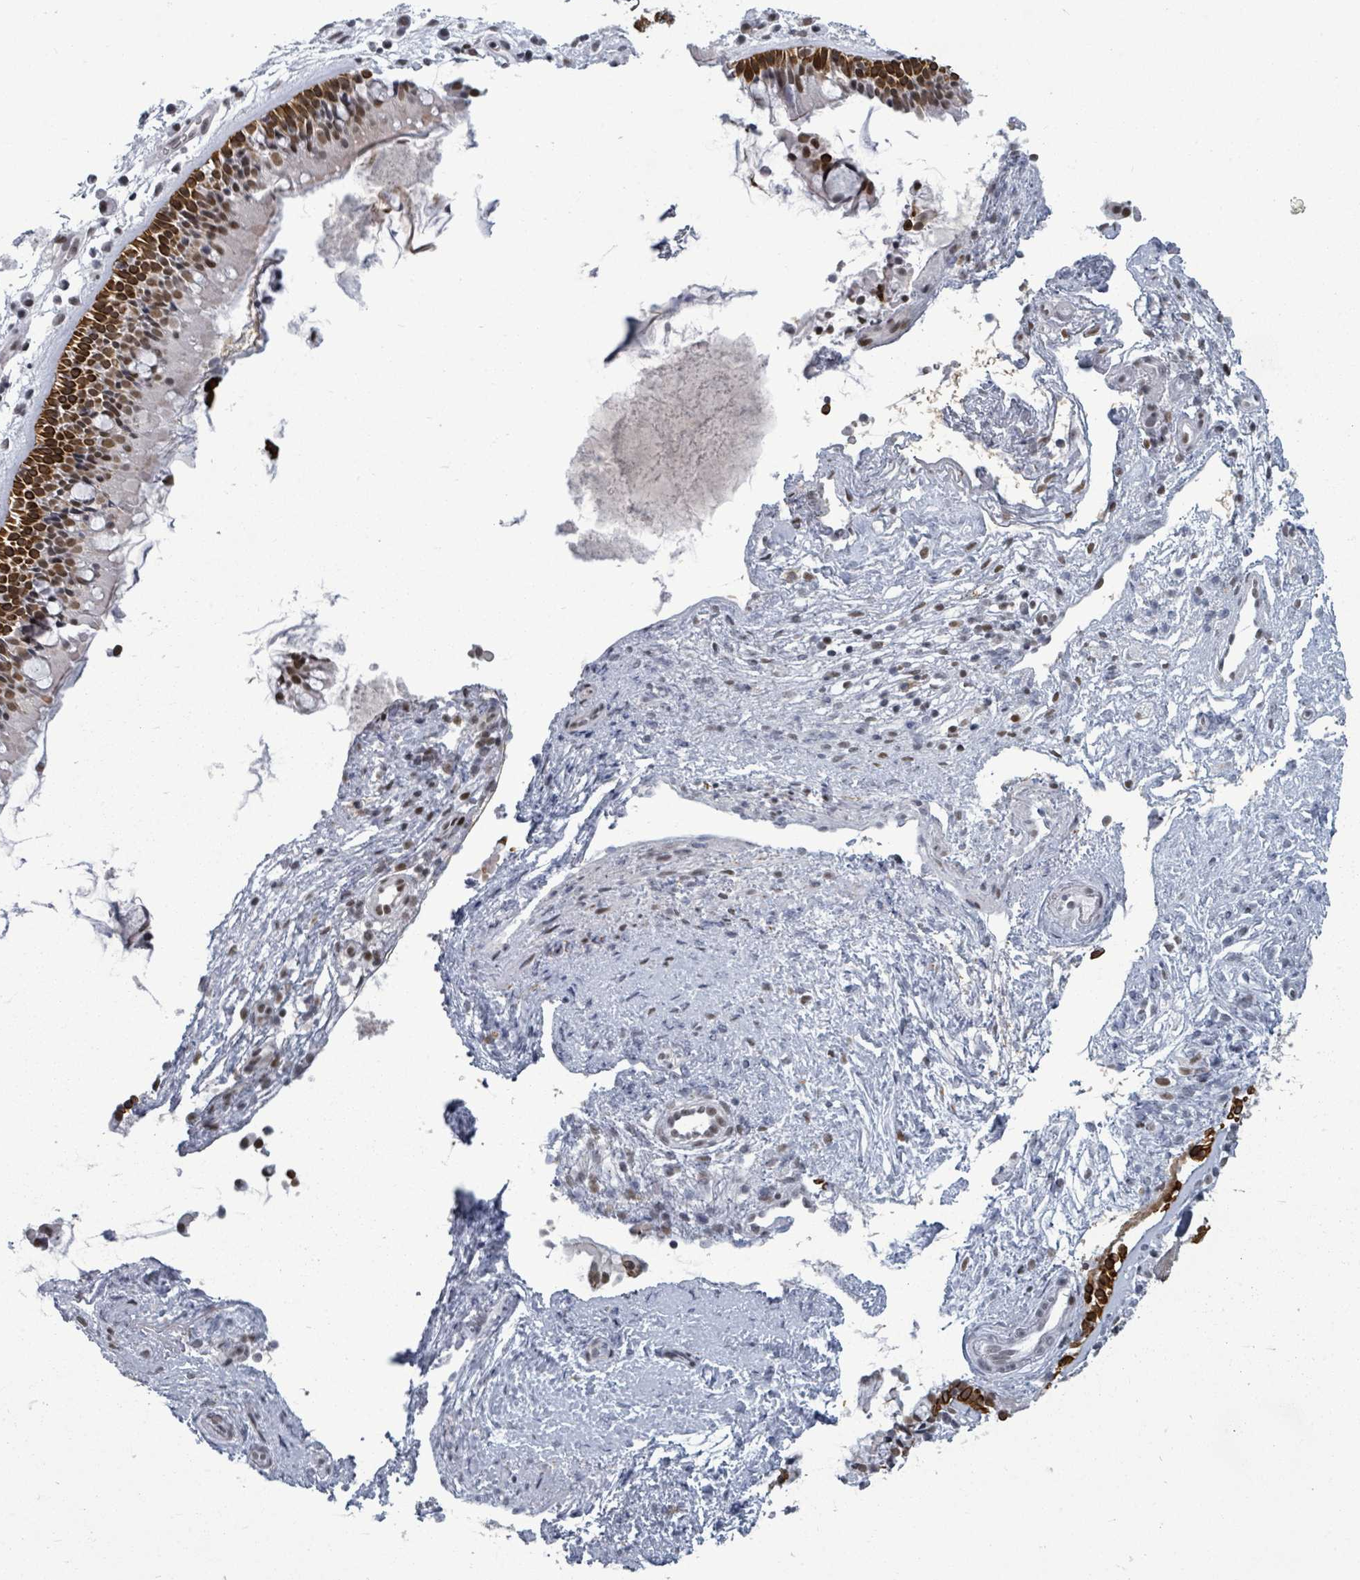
{"staining": {"intensity": "strong", "quantity": "25%-75%", "location": "cytoplasmic/membranous,nuclear"}, "tissue": "nasopharynx", "cell_type": "Respiratory epithelial cells", "image_type": "normal", "snomed": [{"axis": "morphology", "description": "Normal tissue, NOS"}, {"axis": "topography", "description": "Nasopharynx"}], "caption": "A photomicrograph of human nasopharynx stained for a protein demonstrates strong cytoplasmic/membranous,nuclear brown staining in respiratory epithelial cells. The protein of interest is stained brown, and the nuclei are stained in blue (DAB IHC with brightfield microscopy, high magnification).", "gene": "BIVM", "patient": {"sex": "male", "age": 63}}